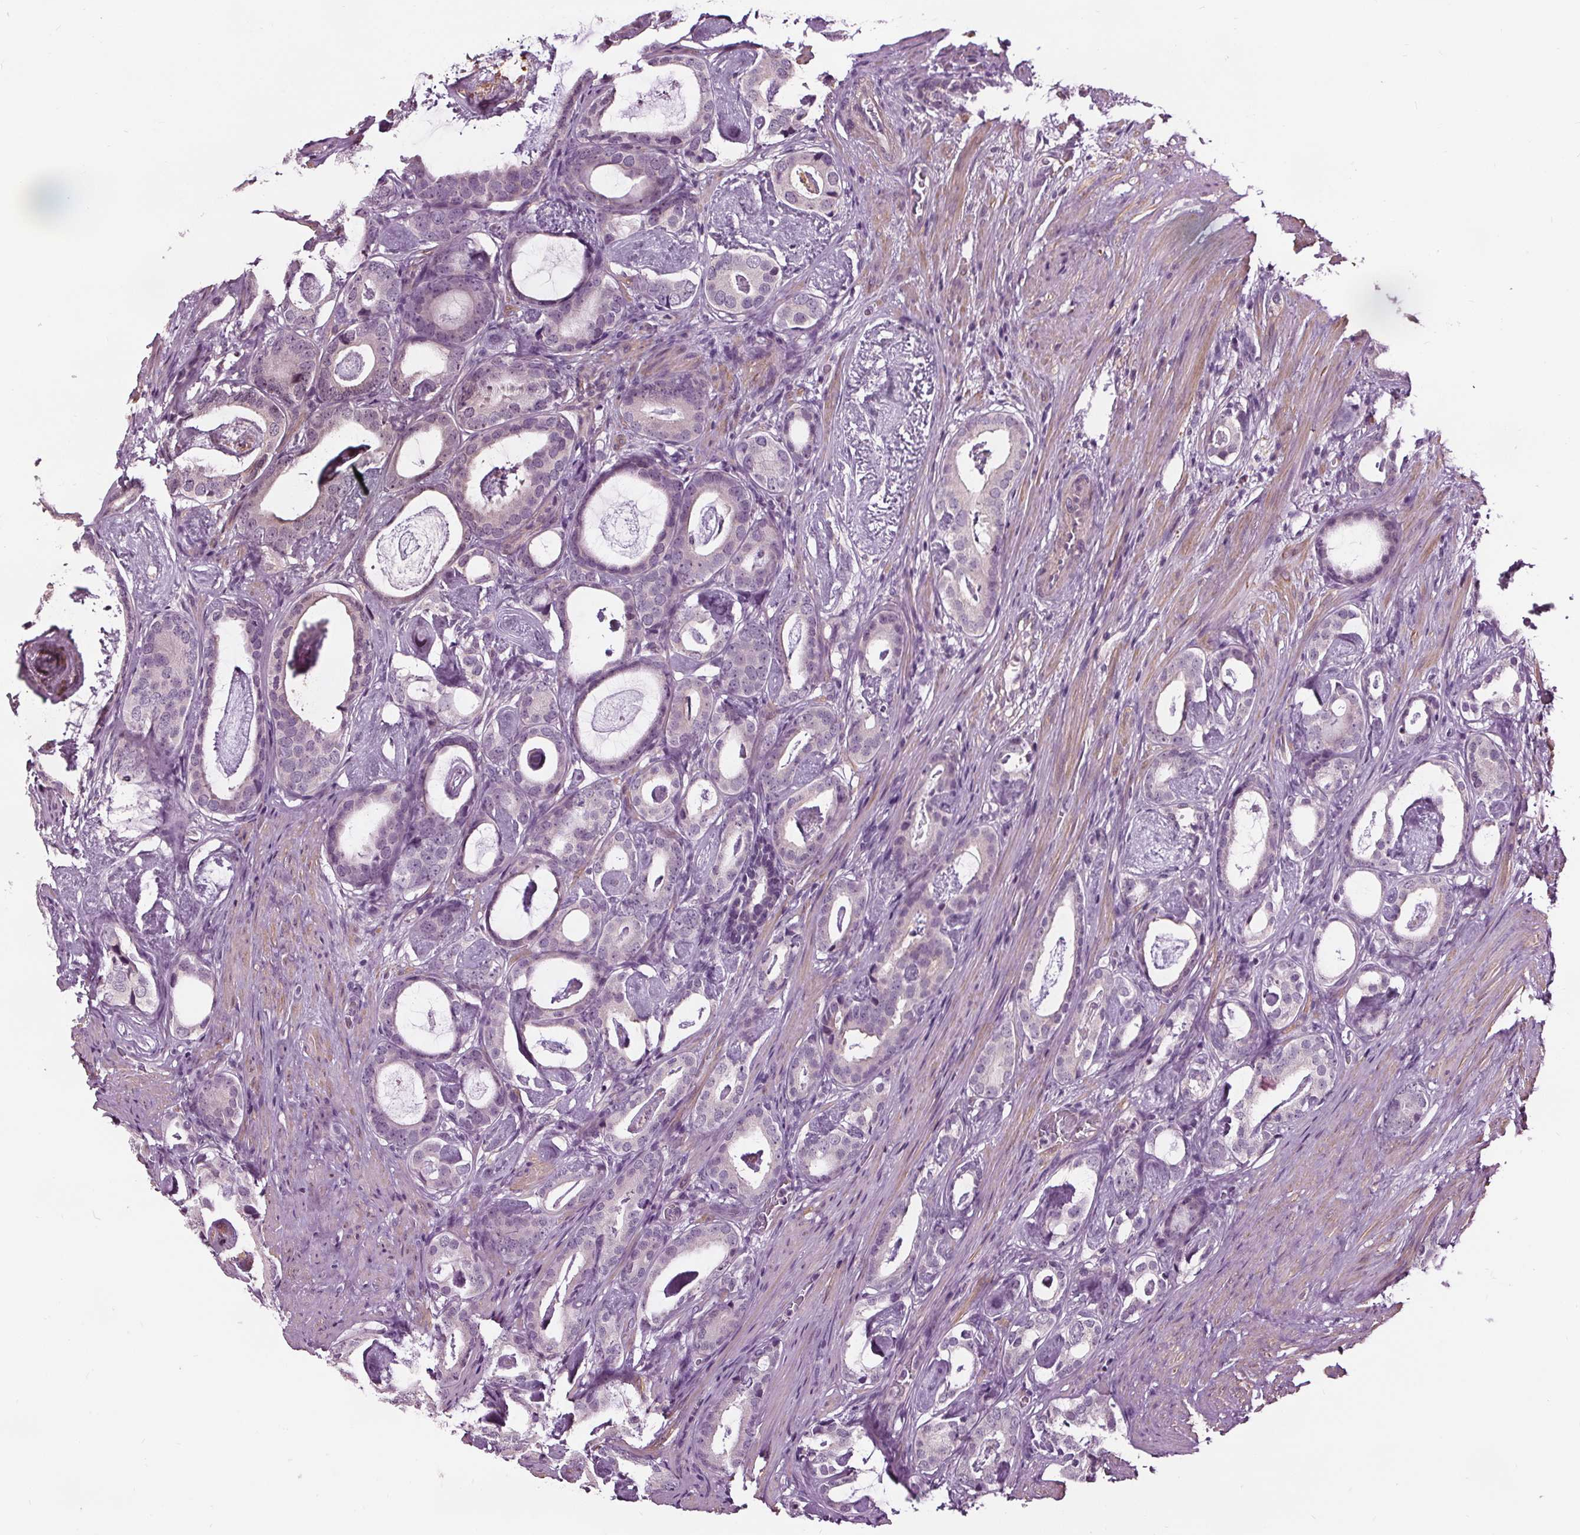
{"staining": {"intensity": "negative", "quantity": "none", "location": "none"}, "tissue": "prostate cancer", "cell_type": "Tumor cells", "image_type": "cancer", "snomed": [{"axis": "morphology", "description": "Adenocarcinoma, Low grade"}, {"axis": "topography", "description": "Prostate and seminal vesicle, NOS"}], "caption": "An image of human prostate cancer (low-grade adenocarcinoma) is negative for staining in tumor cells.", "gene": "RASA1", "patient": {"sex": "male", "age": 71}}